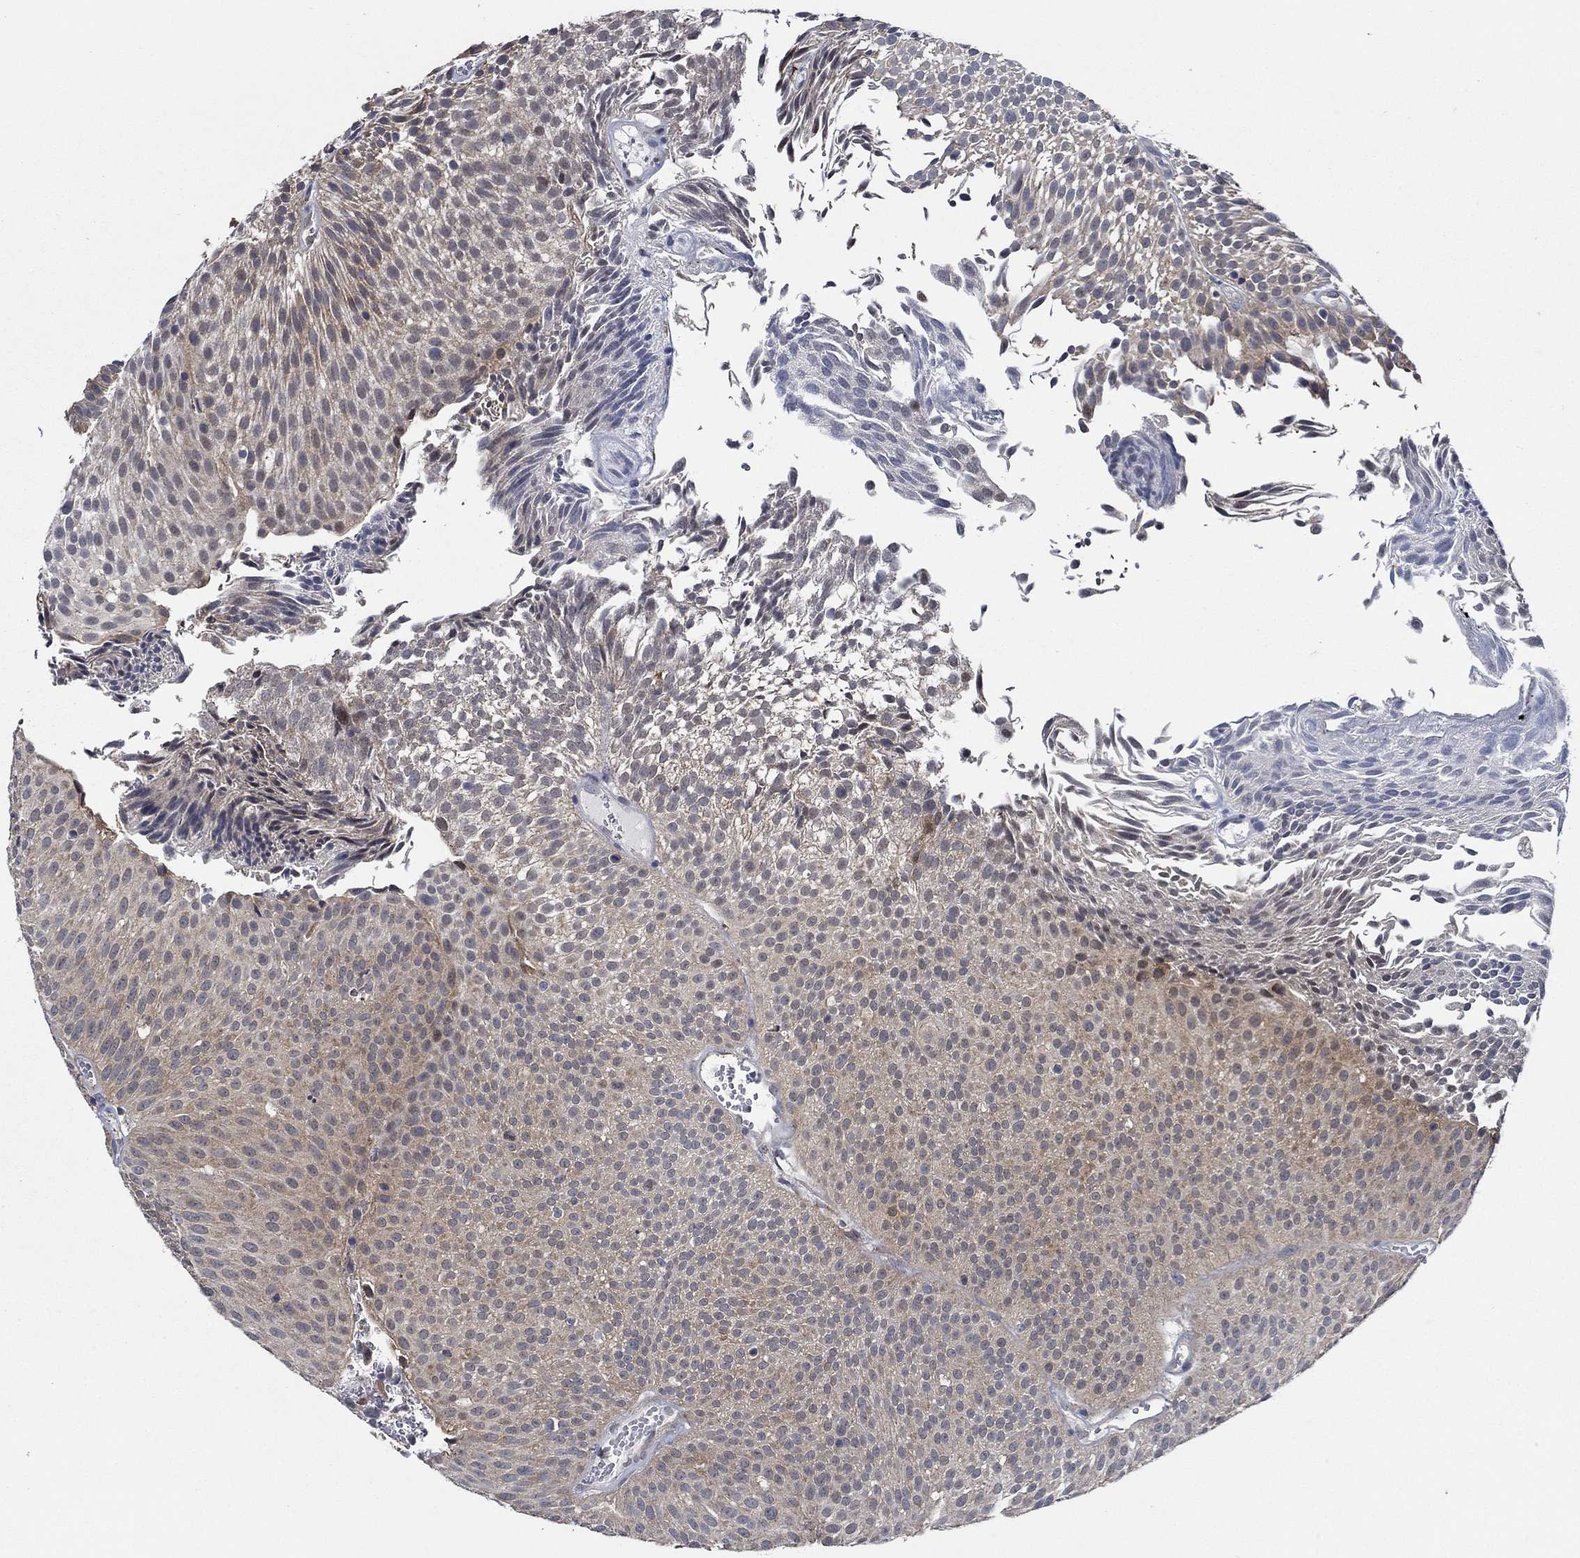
{"staining": {"intensity": "moderate", "quantity": "<25%", "location": "cytoplasmic/membranous"}, "tissue": "urothelial cancer", "cell_type": "Tumor cells", "image_type": "cancer", "snomed": [{"axis": "morphology", "description": "Urothelial carcinoma, Low grade"}, {"axis": "topography", "description": "Urinary bladder"}], "caption": "Immunohistochemical staining of human urothelial cancer reveals low levels of moderate cytoplasmic/membranous protein positivity in about <25% of tumor cells. (Brightfield microscopy of DAB IHC at high magnification).", "gene": "DACT1", "patient": {"sex": "male", "age": 65}}